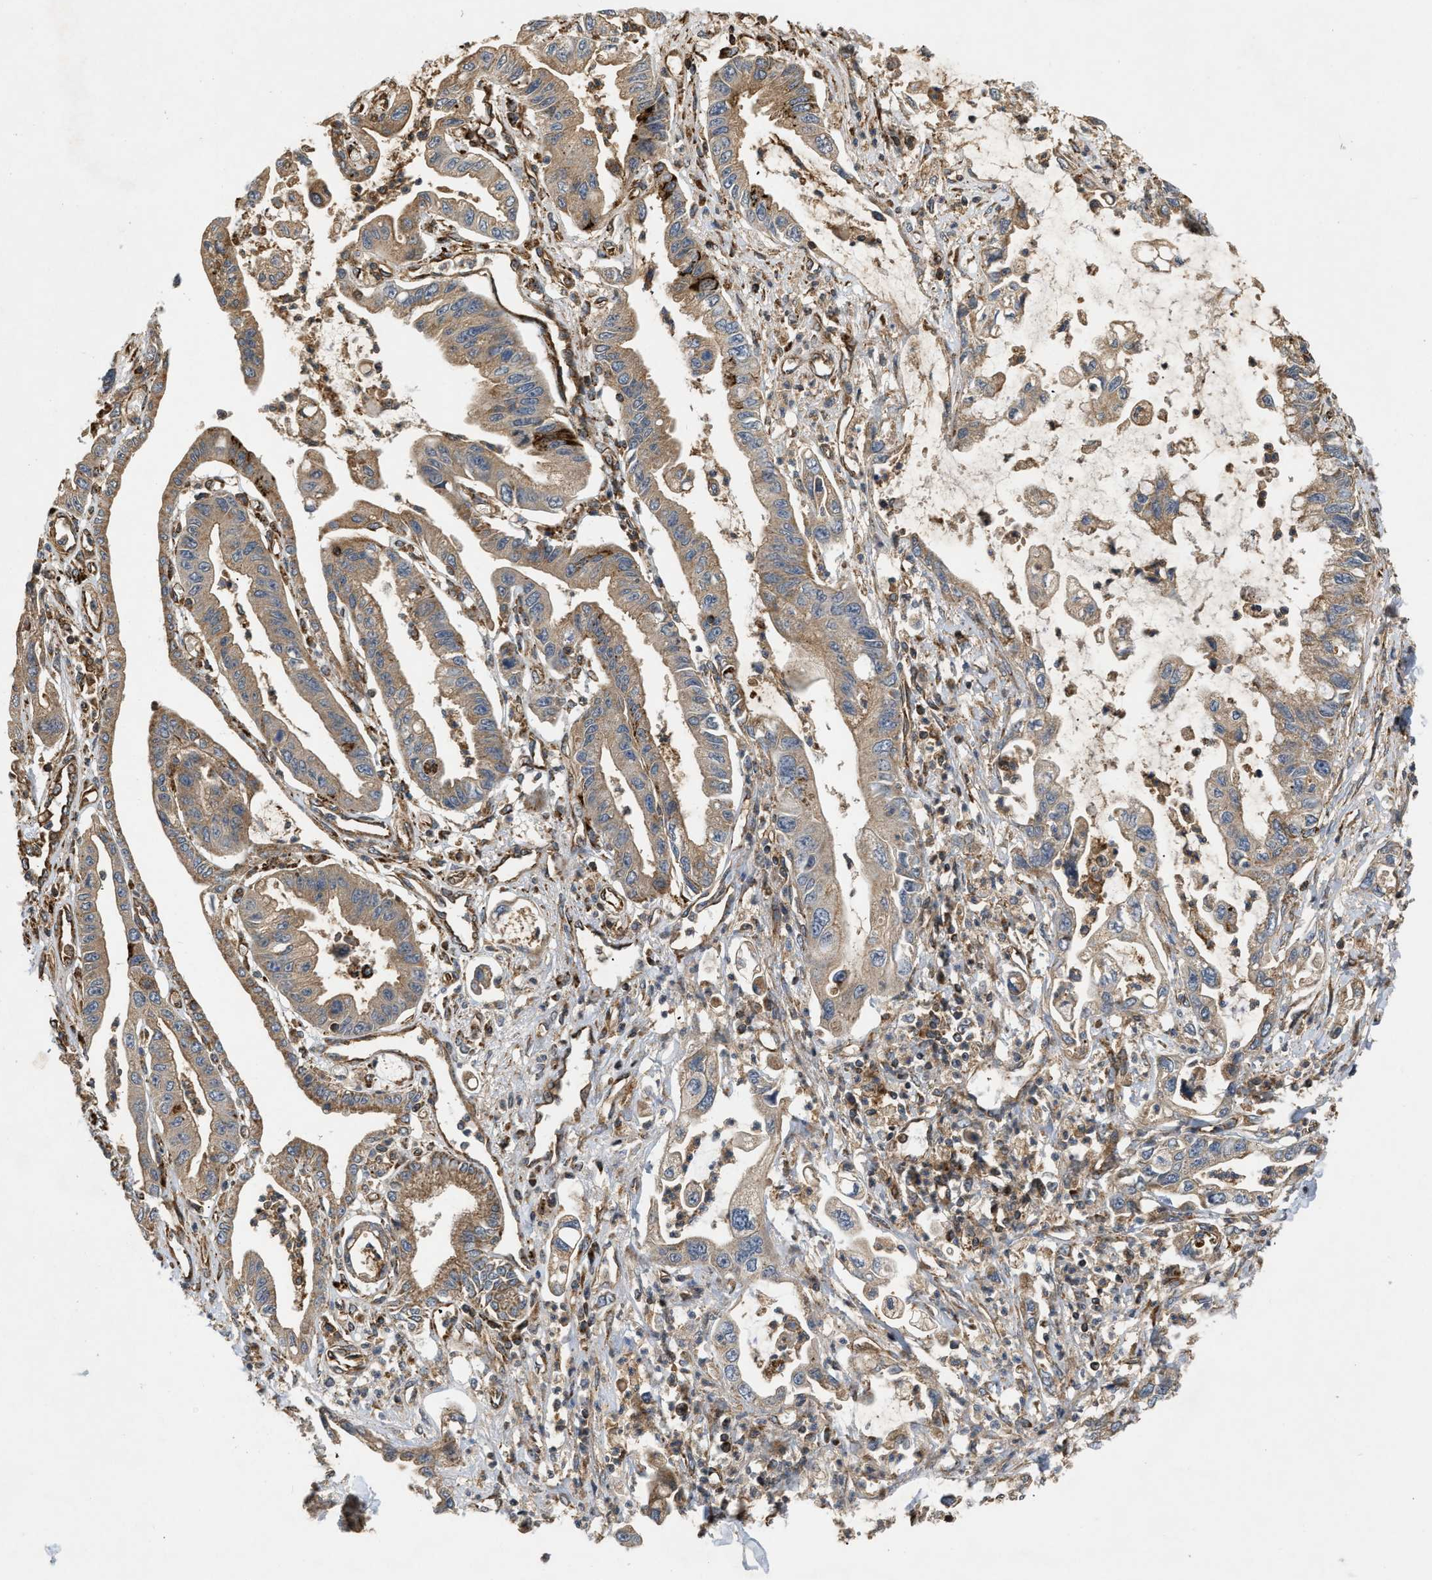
{"staining": {"intensity": "moderate", "quantity": ">75%", "location": "cytoplasmic/membranous"}, "tissue": "pancreatic cancer", "cell_type": "Tumor cells", "image_type": "cancer", "snomed": [{"axis": "morphology", "description": "Adenocarcinoma, NOS"}, {"axis": "topography", "description": "Pancreas"}], "caption": "Immunohistochemistry (IHC) staining of pancreatic cancer (adenocarcinoma), which exhibits medium levels of moderate cytoplasmic/membranous positivity in about >75% of tumor cells indicating moderate cytoplasmic/membranous protein staining. The staining was performed using DAB (brown) for protein detection and nuclei were counterstained in hematoxylin (blue).", "gene": "GNB4", "patient": {"sex": "male", "age": 56}}